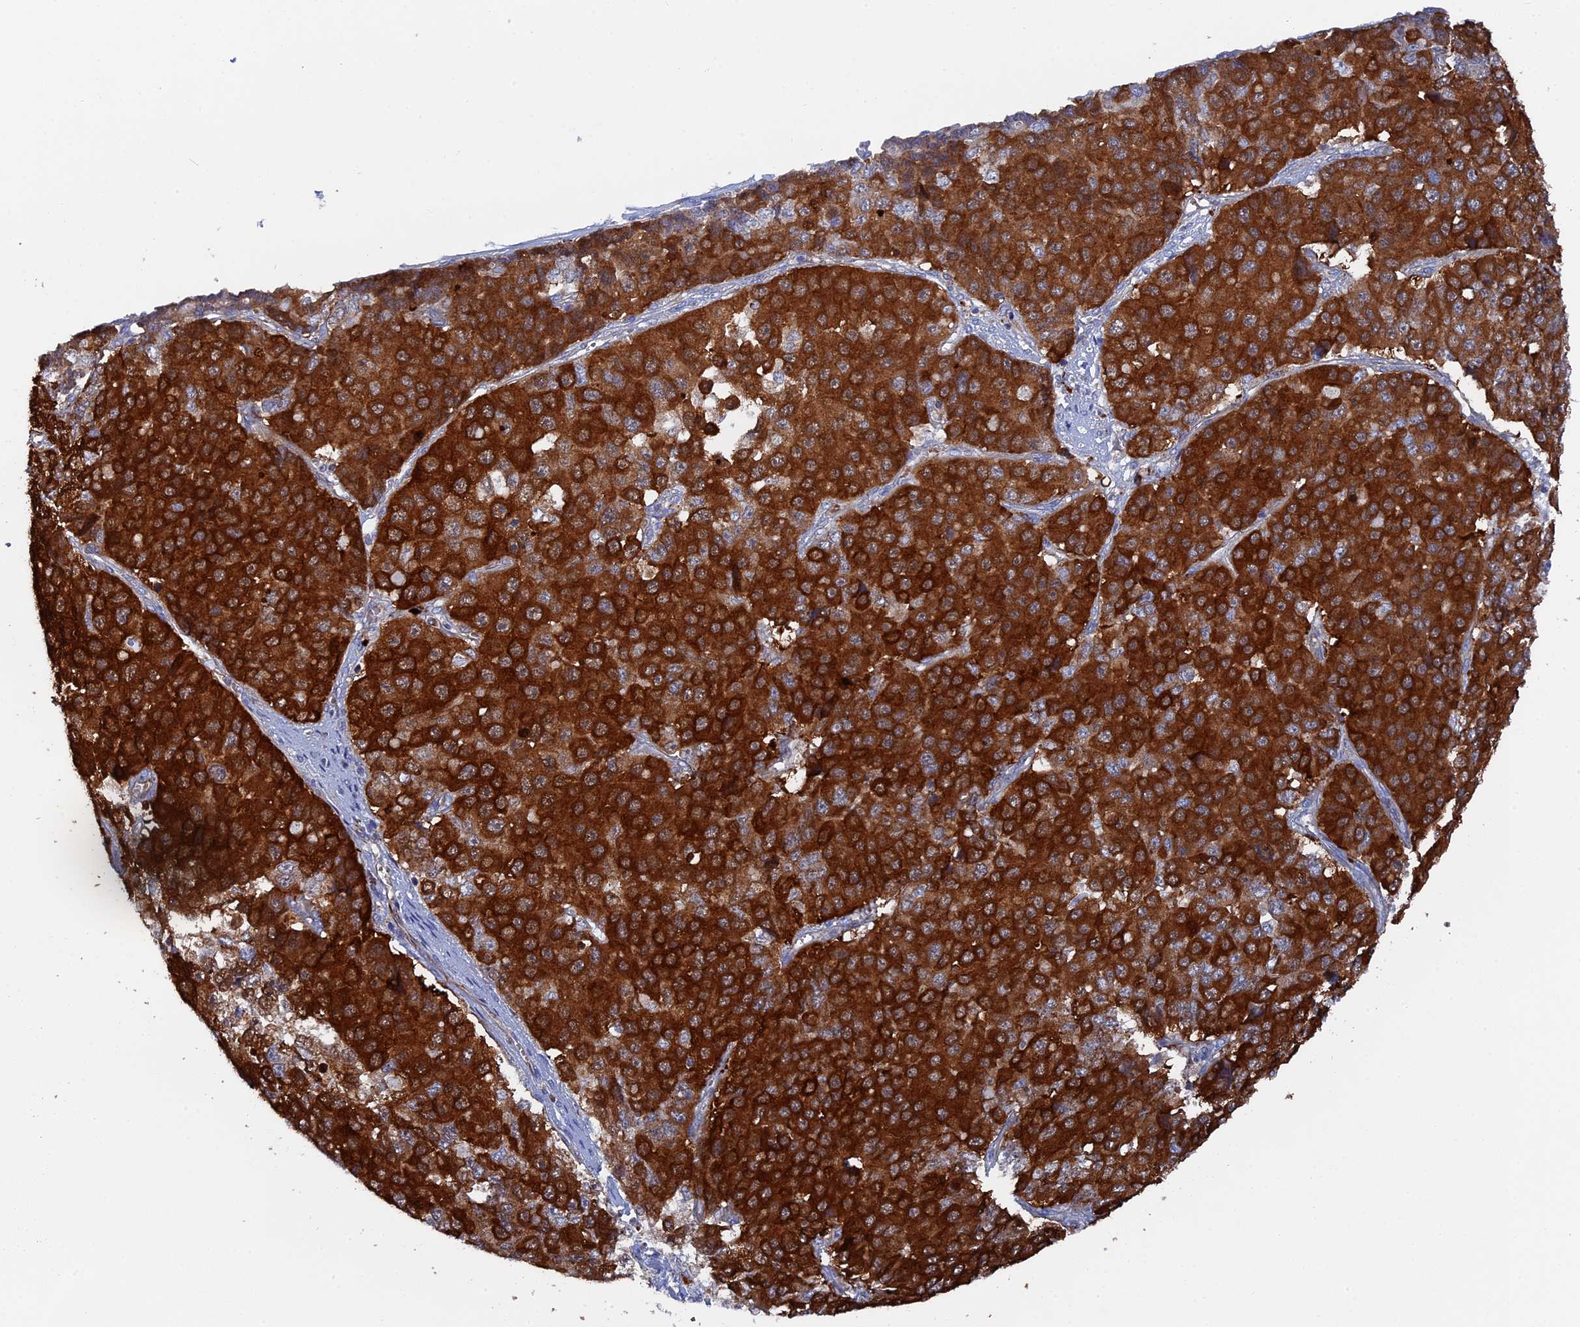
{"staining": {"intensity": "strong", "quantity": ">75%", "location": "cytoplasmic/membranous"}, "tissue": "pancreatic cancer", "cell_type": "Tumor cells", "image_type": "cancer", "snomed": [{"axis": "morphology", "description": "Adenocarcinoma, NOS"}, {"axis": "topography", "description": "Pancreas"}], "caption": "Tumor cells show high levels of strong cytoplasmic/membranous staining in about >75% of cells in pancreatic cancer (adenocarcinoma).", "gene": "SMG9", "patient": {"sex": "male", "age": 50}}